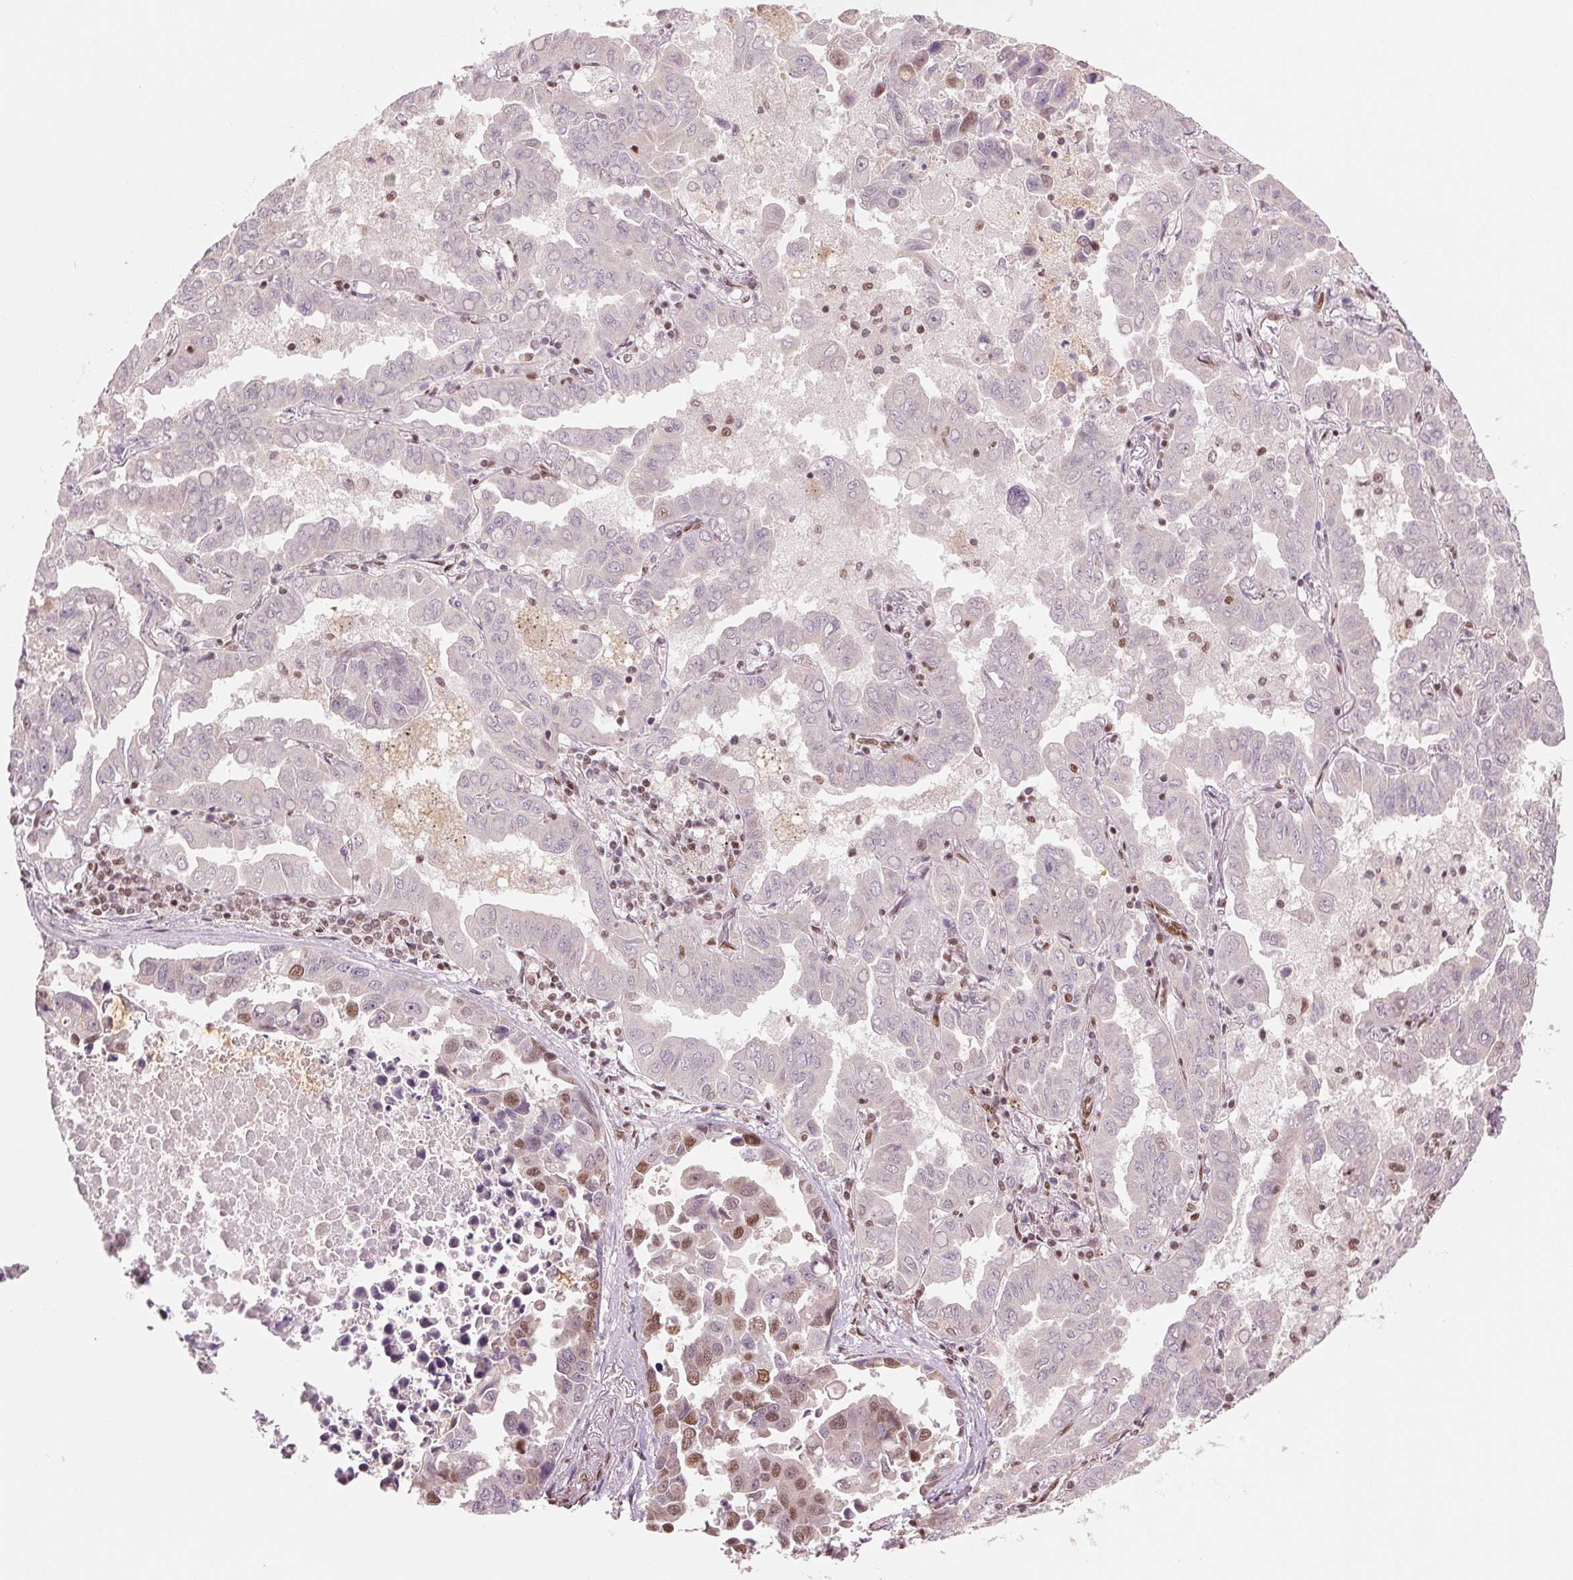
{"staining": {"intensity": "moderate", "quantity": "25%-75%", "location": "nuclear"}, "tissue": "lung cancer", "cell_type": "Tumor cells", "image_type": "cancer", "snomed": [{"axis": "morphology", "description": "Adenocarcinoma, NOS"}, {"axis": "topography", "description": "Lung"}], "caption": "Immunohistochemical staining of human lung cancer demonstrates medium levels of moderate nuclear staining in approximately 25%-75% of tumor cells. (Brightfield microscopy of DAB IHC at high magnification).", "gene": "TTLL9", "patient": {"sex": "male", "age": 64}}